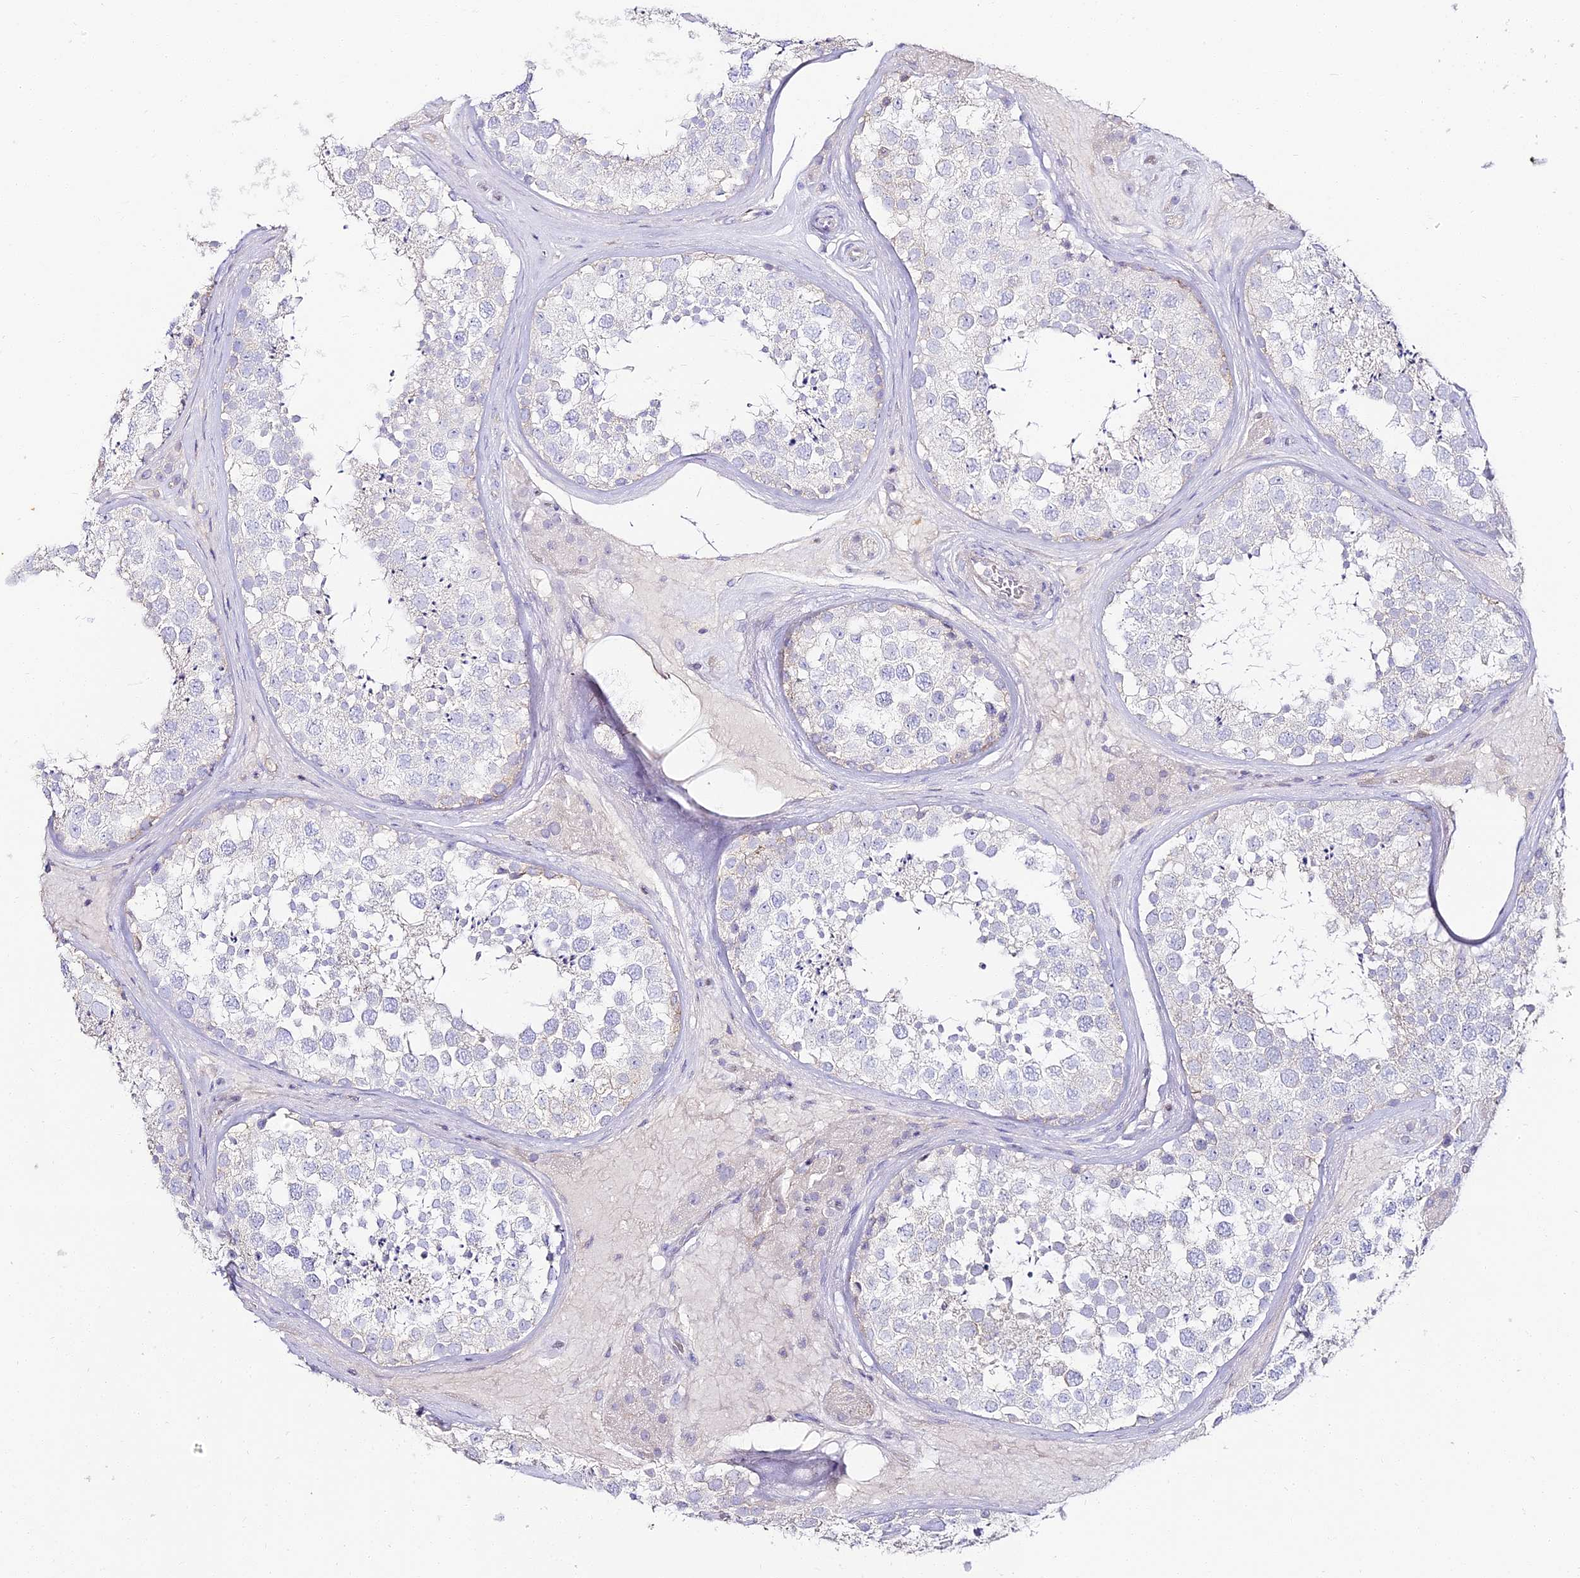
{"staining": {"intensity": "weak", "quantity": "<25%", "location": "cytoplasmic/membranous"}, "tissue": "testis", "cell_type": "Cells in seminiferous ducts", "image_type": "normal", "snomed": [{"axis": "morphology", "description": "Normal tissue, NOS"}, {"axis": "topography", "description": "Testis"}], "caption": "This is an immunohistochemistry (IHC) histopathology image of benign human testis. There is no positivity in cells in seminiferous ducts.", "gene": "ALPG", "patient": {"sex": "male", "age": 46}}